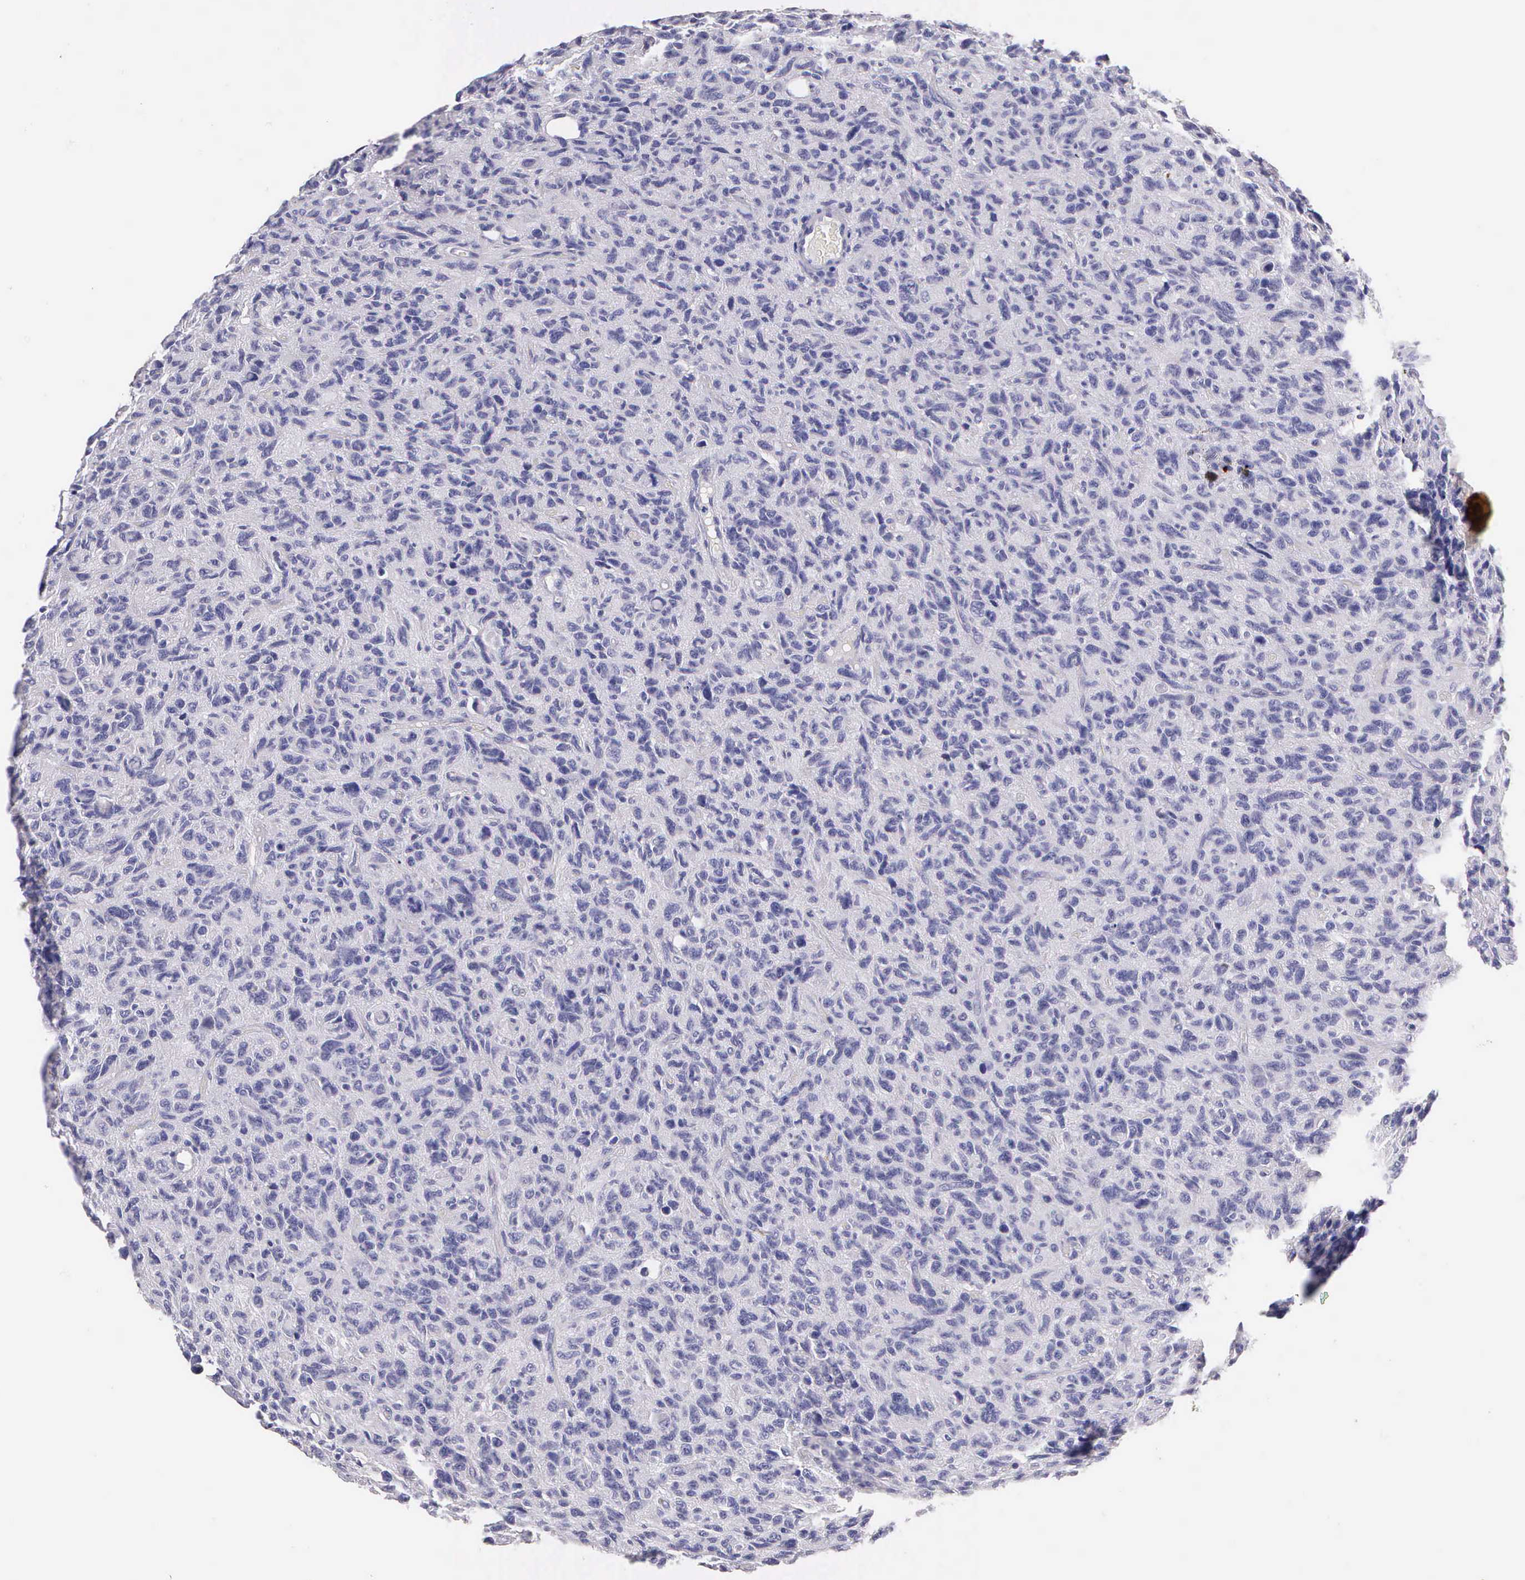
{"staining": {"intensity": "negative", "quantity": "none", "location": "none"}, "tissue": "glioma", "cell_type": "Tumor cells", "image_type": "cancer", "snomed": [{"axis": "morphology", "description": "Glioma, malignant, High grade"}, {"axis": "topography", "description": "Brain"}], "caption": "Human malignant glioma (high-grade) stained for a protein using immunohistochemistry displays no staining in tumor cells.", "gene": "KRT17", "patient": {"sex": "female", "age": 60}}